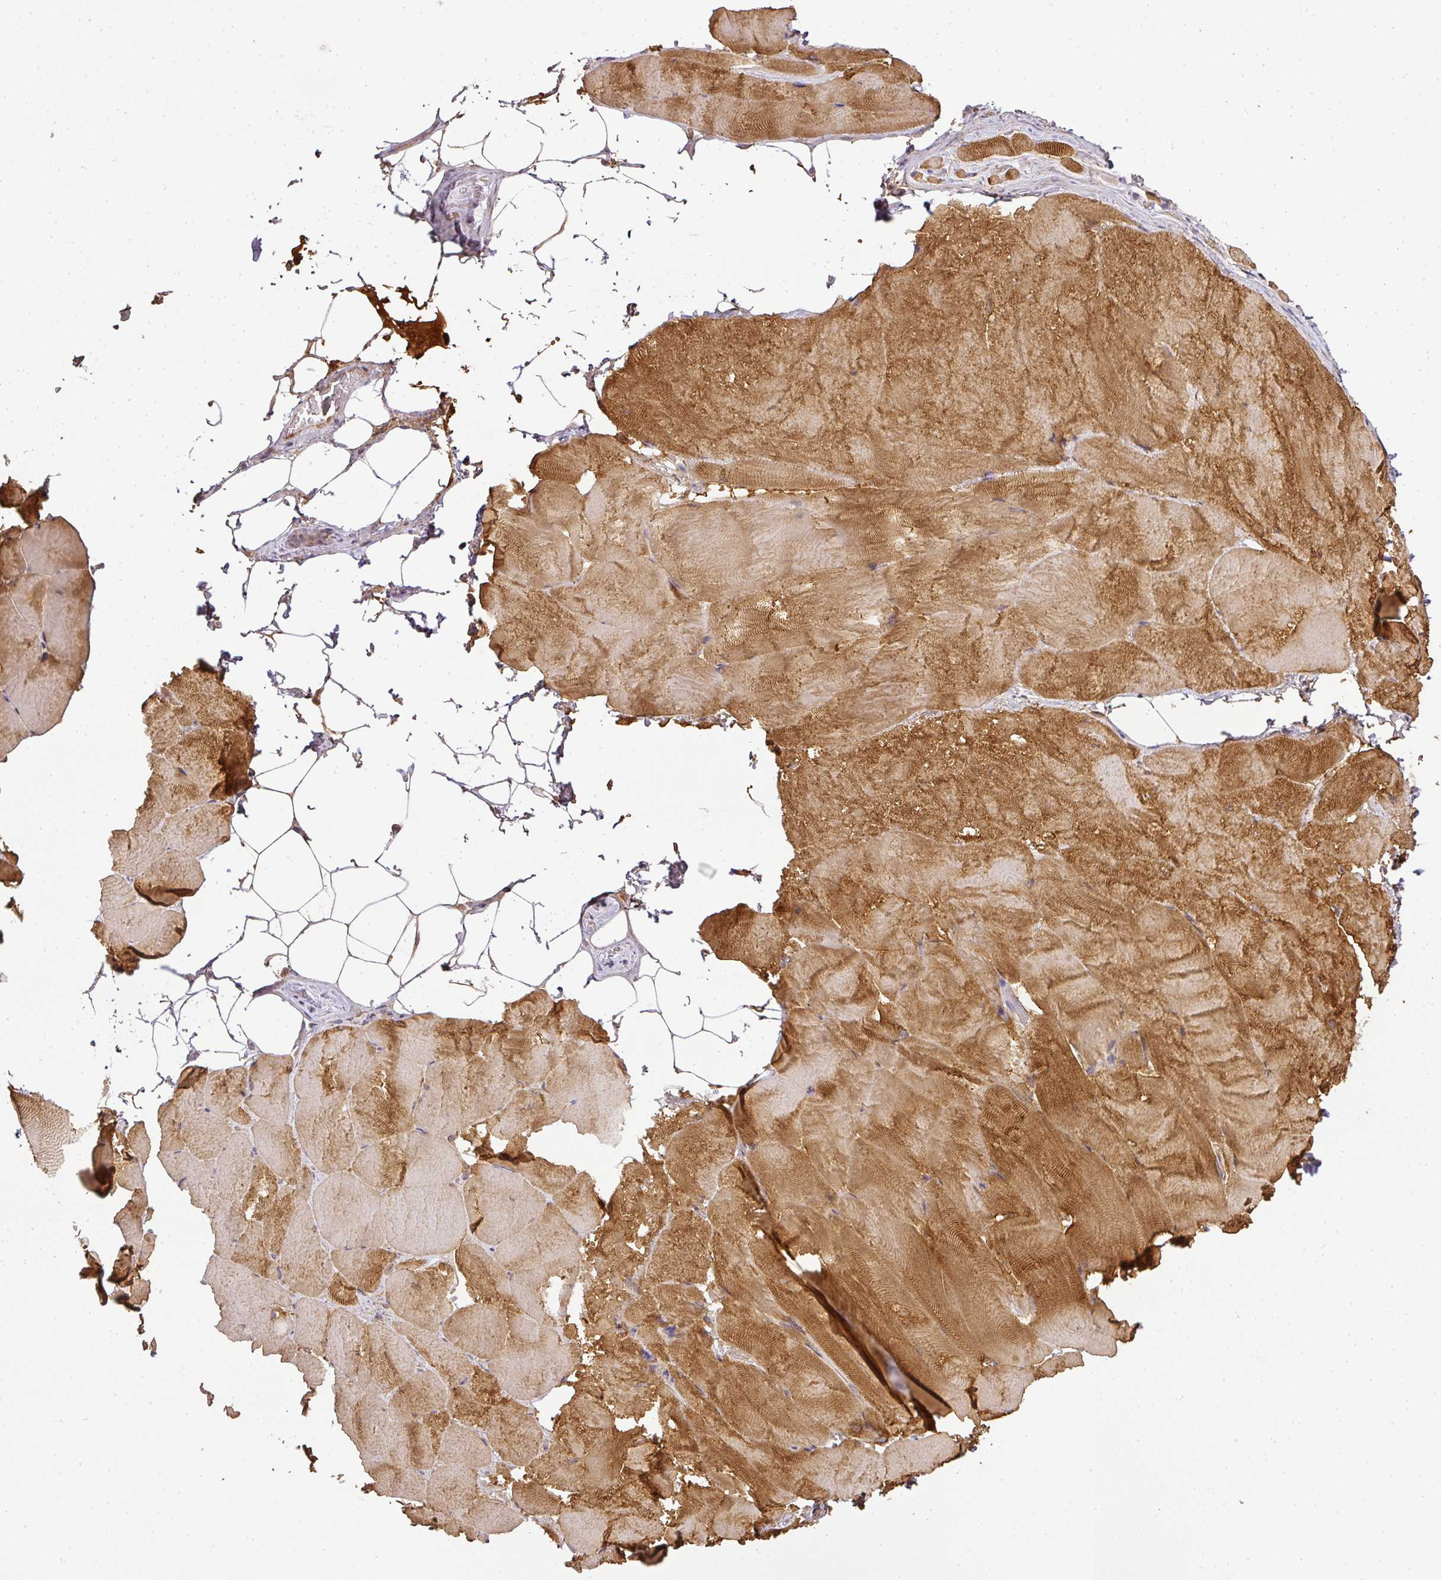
{"staining": {"intensity": "strong", "quantity": ">75%", "location": "cytoplasmic/membranous"}, "tissue": "skeletal muscle", "cell_type": "Myocytes", "image_type": "normal", "snomed": [{"axis": "morphology", "description": "Normal tissue, NOS"}, {"axis": "topography", "description": "Skeletal muscle"}], "caption": "A photomicrograph of skeletal muscle stained for a protein demonstrates strong cytoplasmic/membranous brown staining in myocytes. The staining was performed using DAB (3,3'-diaminobenzidine), with brown indicating positive protein expression. Nuclei are stained blue with hematoxylin.", "gene": "MYOM2", "patient": {"sex": "female", "age": 64}}